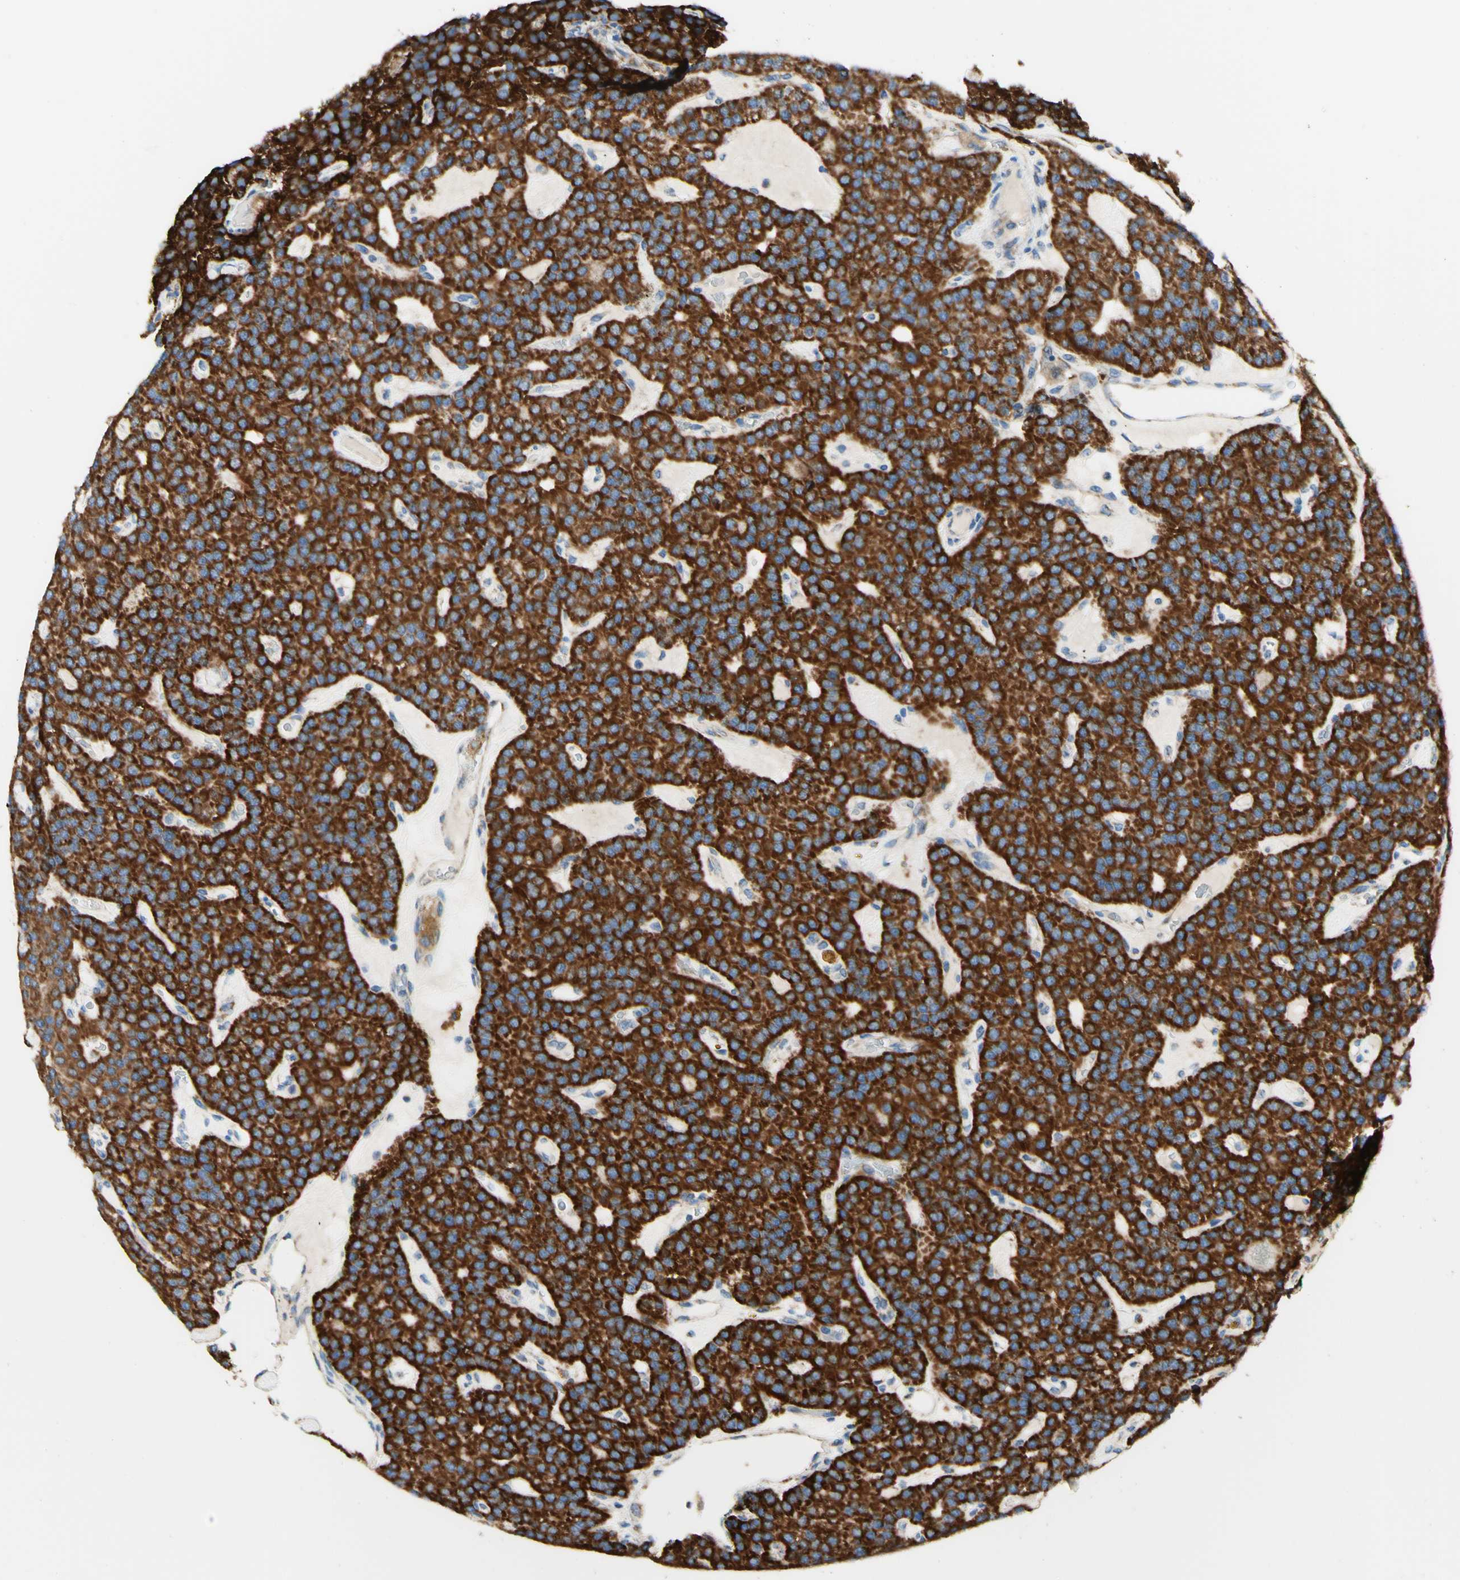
{"staining": {"intensity": "strong", "quantity": ">75%", "location": "cytoplasmic/membranous"}, "tissue": "parathyroid gland", "cell_type": "Glandular cells", "image_type": "normal", "snomed": [{"axis": "morphology", "description": "Normal tissue, NOS"}, {"axis": "morphology", "description": "Adenoma, NOS"}, {"axis": "topography", "description": "Parathyroid gland"}], "caption": "Immunohistochemistry (IHC) staining of unremarkable parathyroid gland, which shows high levels of strong cytoplasmic/membranous expression in approximately >75% of glandular cells indicating strong cytoplasmic/membranous protein staining. The staining was performed using DAB (3,3'-diaminobenzidine) (brown) for protein detection and nuclei were counterstained in hematoxylin (blue).", "gene": "ARMC10", "patient": {"sex": "female", "age": 86}}